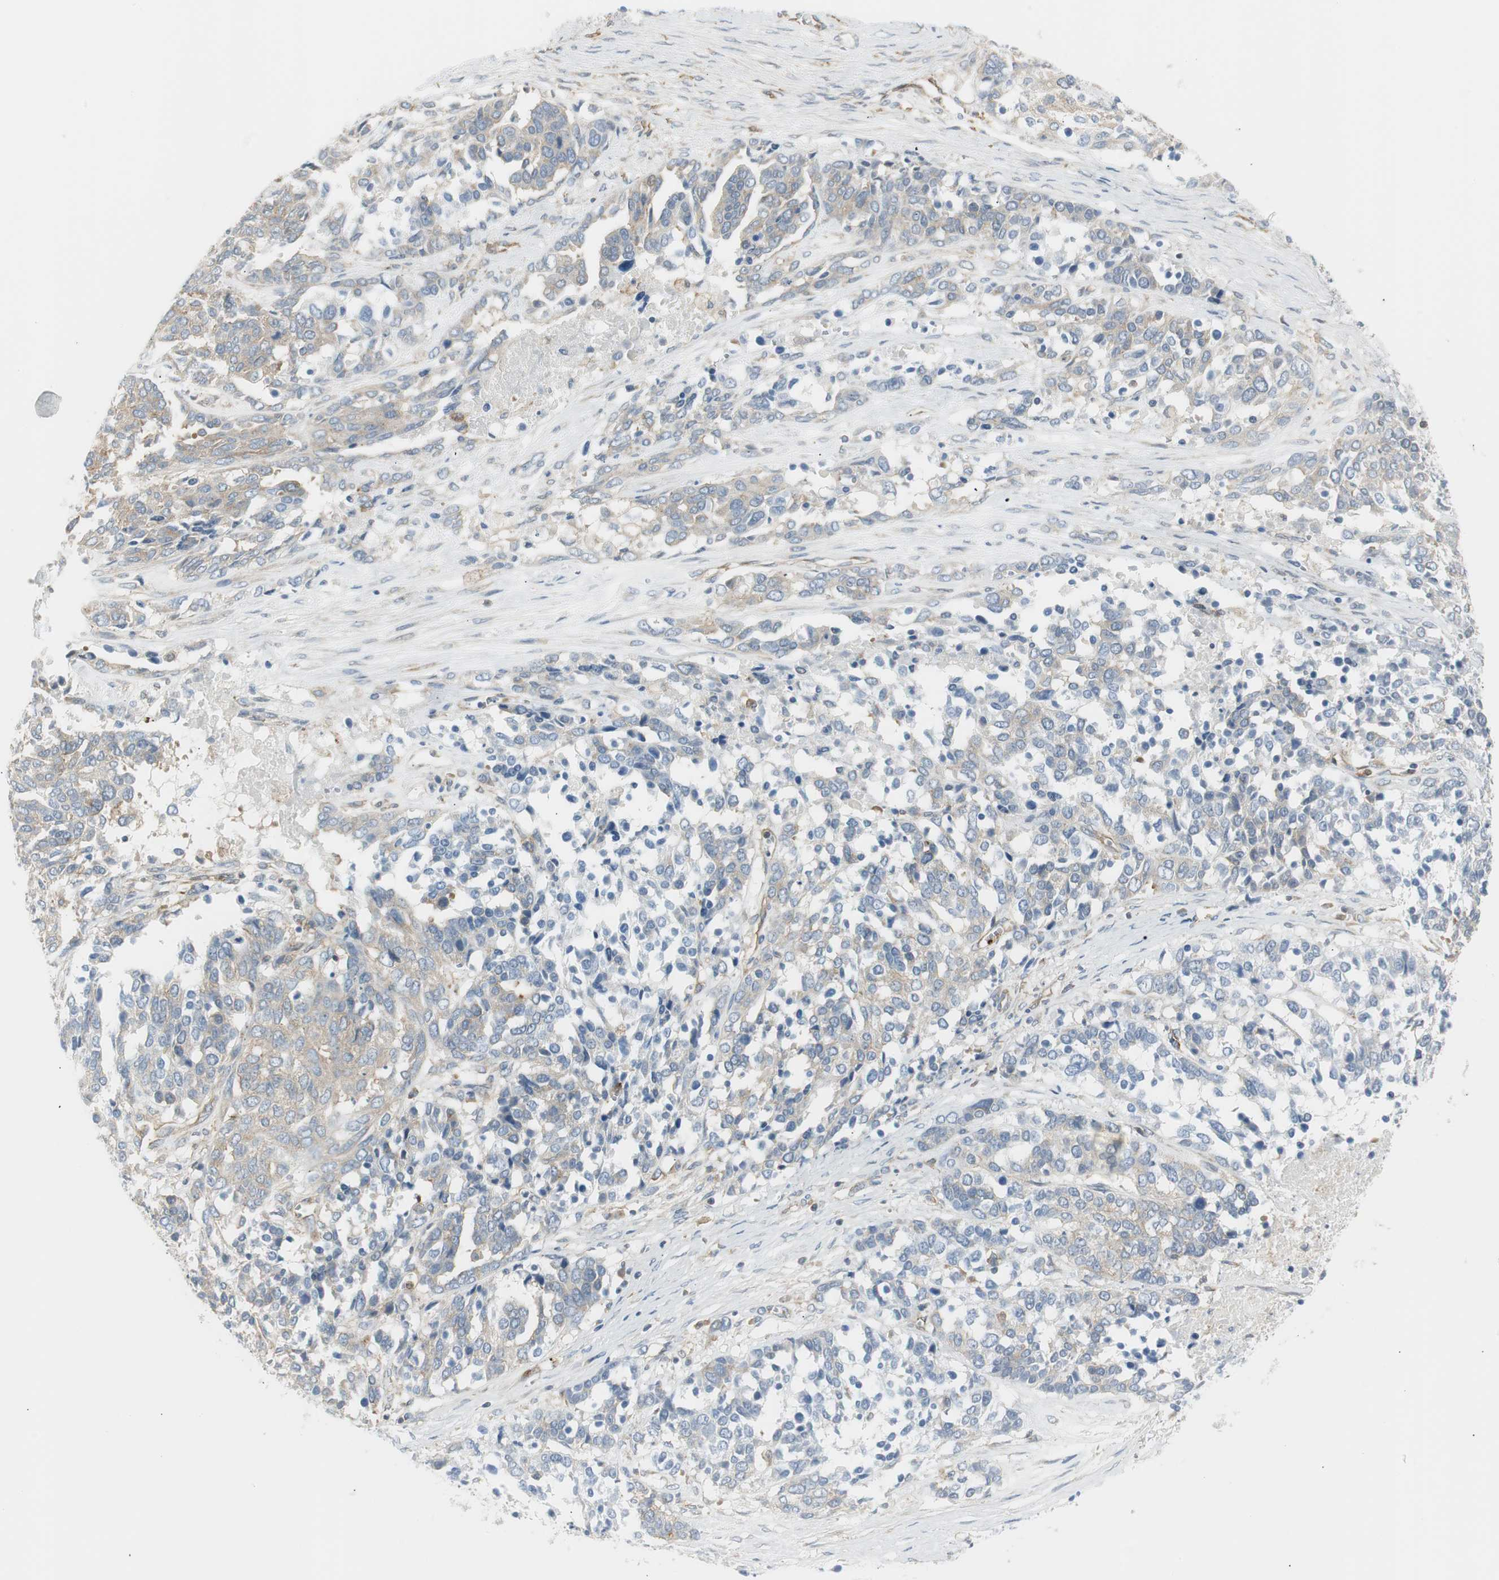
{"staining": {"intensity": "weak", "quantity": "<25%", "location": "cytoplasmic/membranous"}, "tissue": "ovarian cancer", "cell_type": "Tumor cells", "image_type": "cancer", "snomed": [{"axis": "morphology", "description": "Cystadenocarcinoma, serous, NOS"}, {"axis": "topography", "description": "Ovary"}], "caption": "Tumor cells show no significant positivity in serous cystadenocarcinoma (ovarian). (Stains: DAB (3,3'-diaminobenzidine) immunohistochemistry with hematoxylin counter stain, Microscopy: brightfield microscopy at high magnification).", "gene": "AGFG1", "patient": {"sex": "female", "age": 44}}